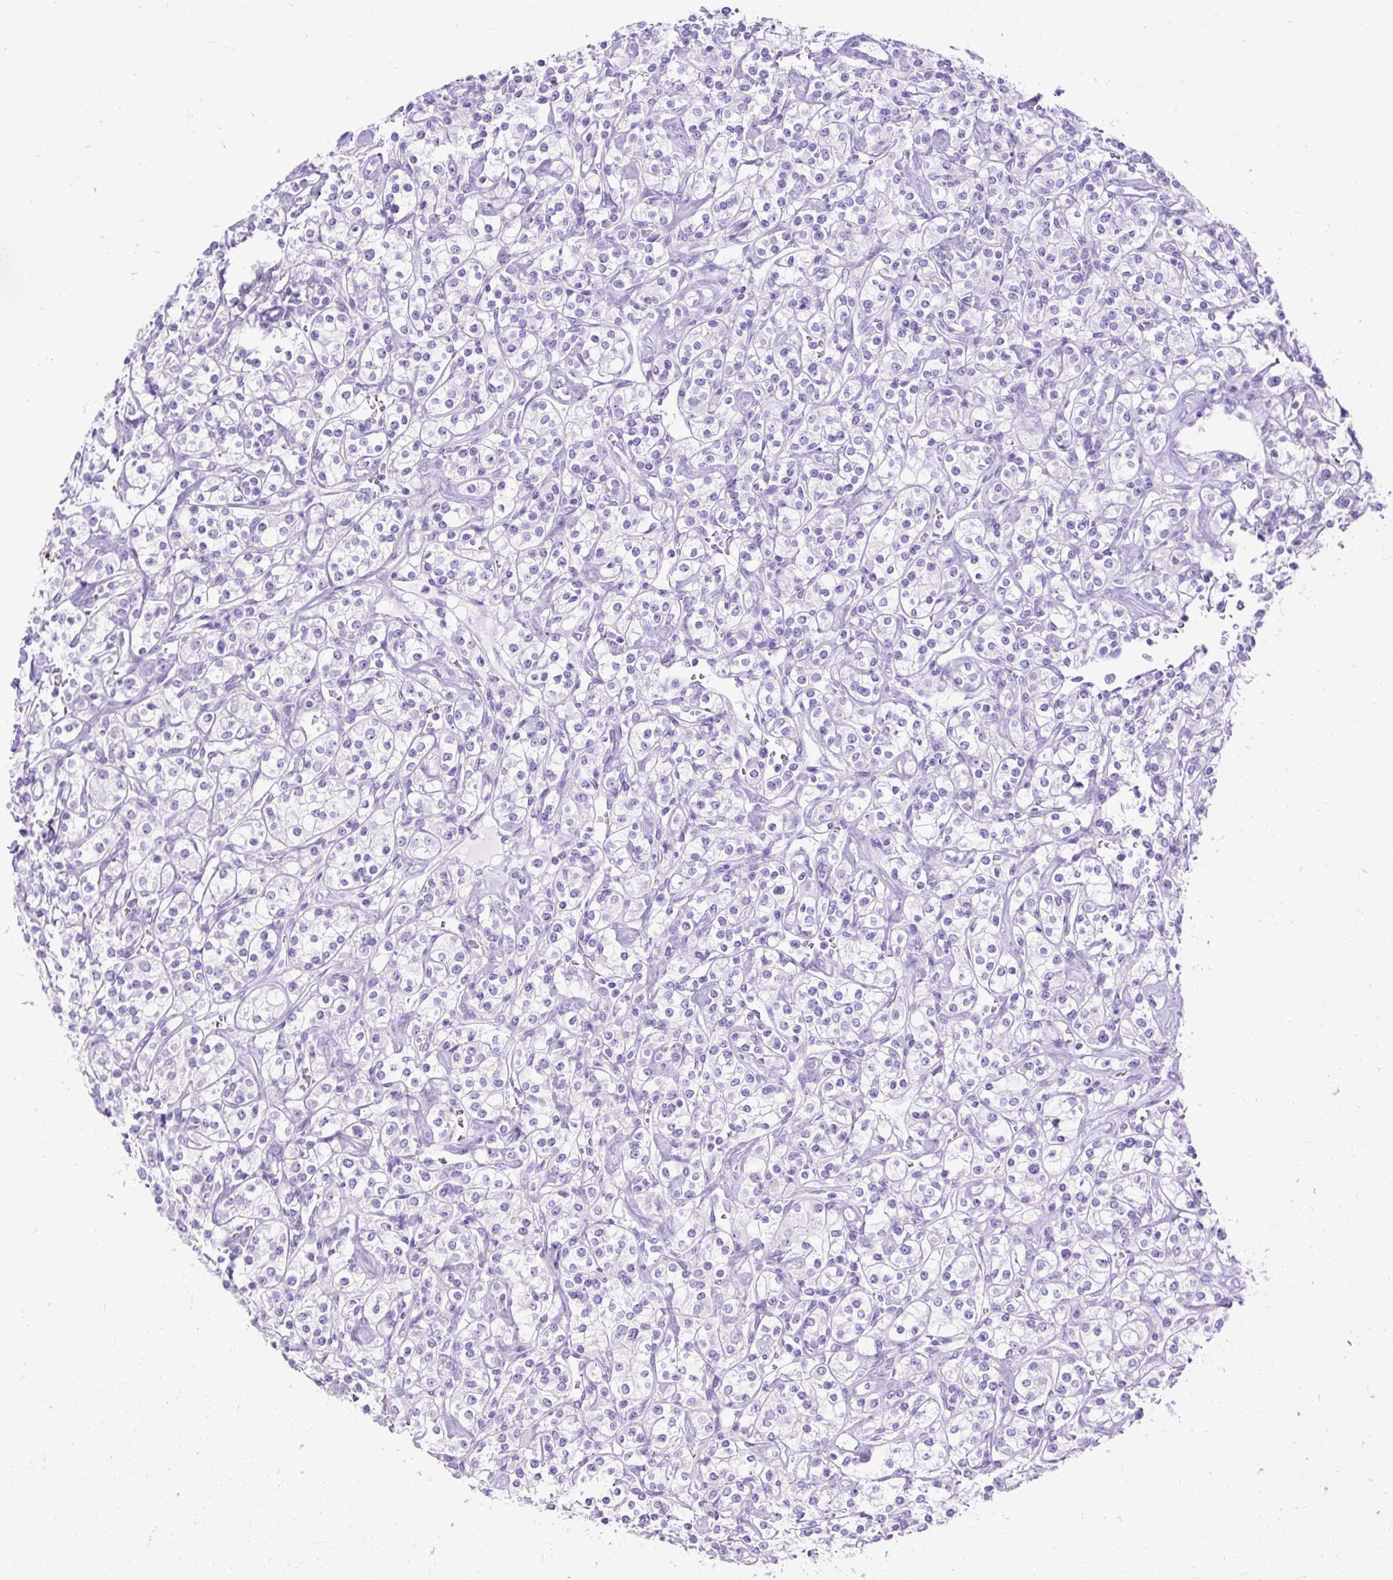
{"staining": {"intensity": "negative", "quantity": "none", "location": "none"}, "tissue": "renal cancer", "cell_type": "Tumor cells", "image_type": "cancer", "snomed": [{"axis": "morphology", "description": "Adenocarcinoma, NOS"}, {"axis": "topography", "description": "Kidney"}], "caption": "There is no significant positivity in tumor cells of renal adenocarcinoma. (DAB (3,3'-diaminobenzidine) IHC visualized using brightfield microscopy, high magnification).", "gene": "HEY1", "patient": {"sex": "male", "age": 77}}